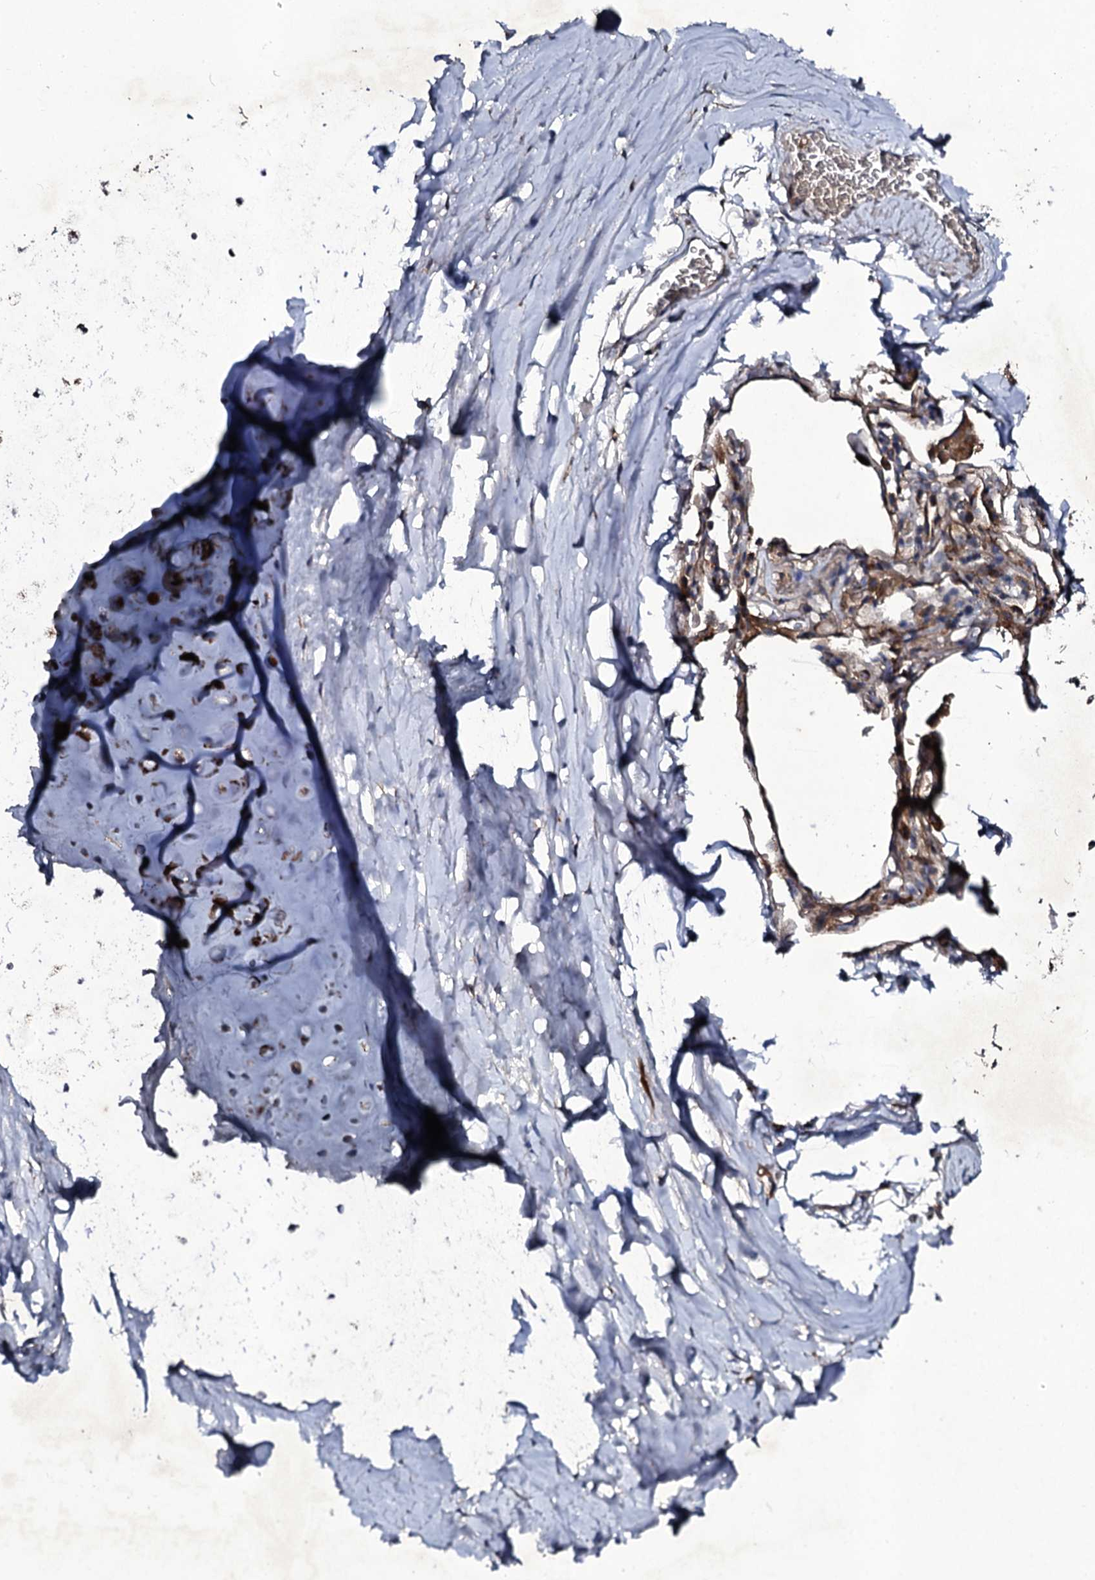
{"staining": {"intensity": "negative", "quantity": "none", "location": "none"}, "tissue": "adipose tissue", "cell_type": "Adipocytes", "image_type": "normal", "snomed": [{"axis": "morphology", "description": "Normal tissue, NOS"}, {"axis": "topography", "description": "Lymph node"}, {"axis": "topography", "description": "Bronchus"}], "caption": "Photomicrograph shows no significant protein staining in adipocytes of benign adipose tissue.", "gene": "LRRC28", "patient": {"sex": "male", "age": 63}}